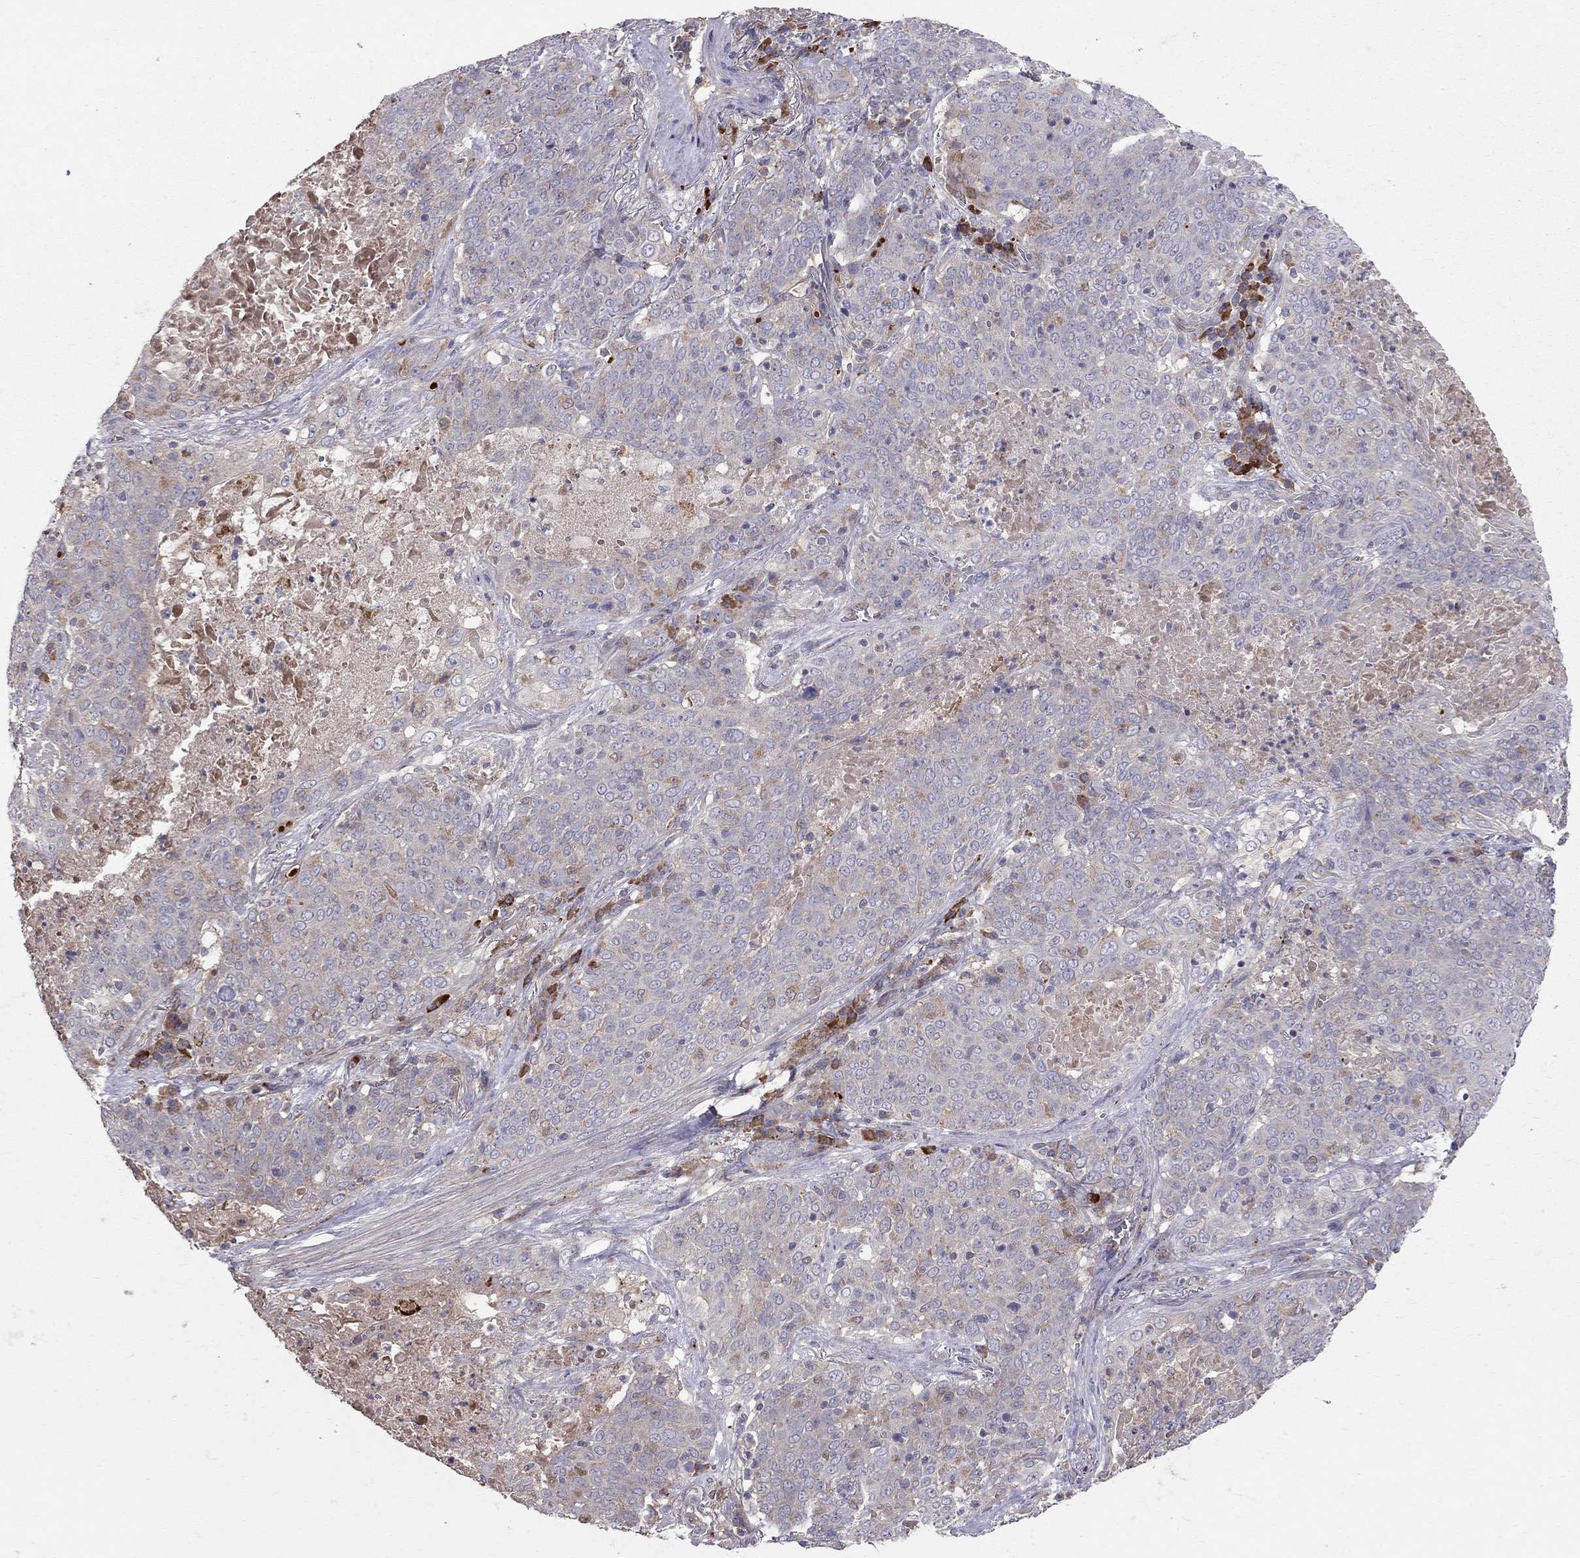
{"staining": {"intensity": "negative", "quantity": "none", "location": "none"}, "tissue": "lung cancer", "cell_type": "Tumor cells", "image_type": "cancer", "snomed": [{"axis": "morphology", "description": "Squamous cell carcinoma, NOS"}, {"axis": "topography", "description": "Lung"}], "caption": "A high-resolution image shows immunohistochemistry staining of lung cancer (squamous cell carcinoma), which exhibits no significant positivity in tumor cells.", "gene": "PIK3CG", "patient": {"sex": "male", "age": 82}}